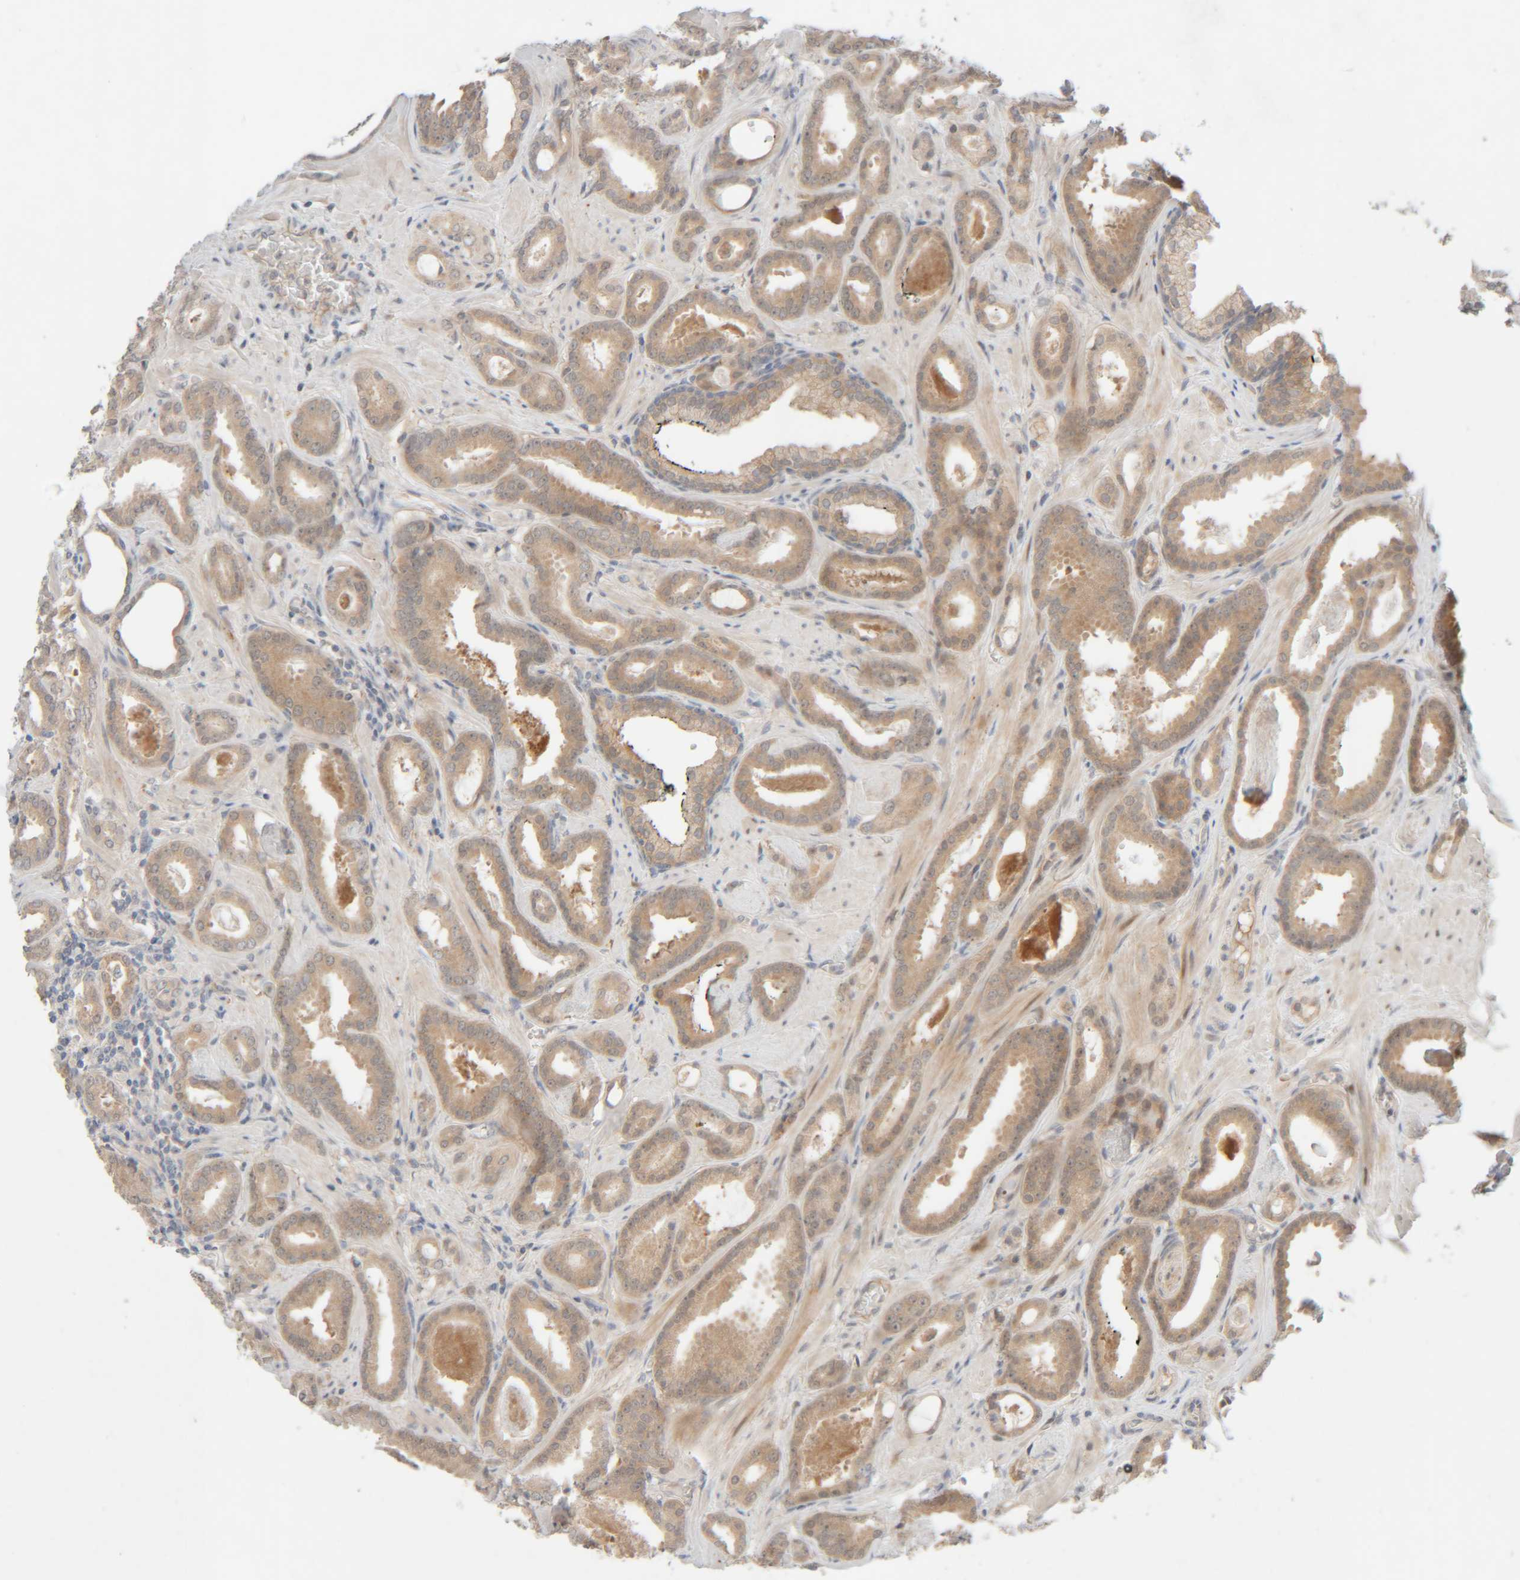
{"staining": {"intensity": "weak", "quantity": ">75%", "location": "cytoplasmic/membranous"}, "tissue": "prostate cancer", "cell_type": "Tumor cells", "image_type": "cancer", "snomed": [{"axis": "morphology", "description": "Adenocarcinoma, Low grade"}, {"axis": "topography", "description": "Prostate"}], "caption": "Tumor cells demonstrate weak cytoplasmic/membranous staining in about >75% of cells in low-grade adenocarcinoma (prostate).", "gene": "CHKA", "patient": {"sex": "male", "age": 53}}